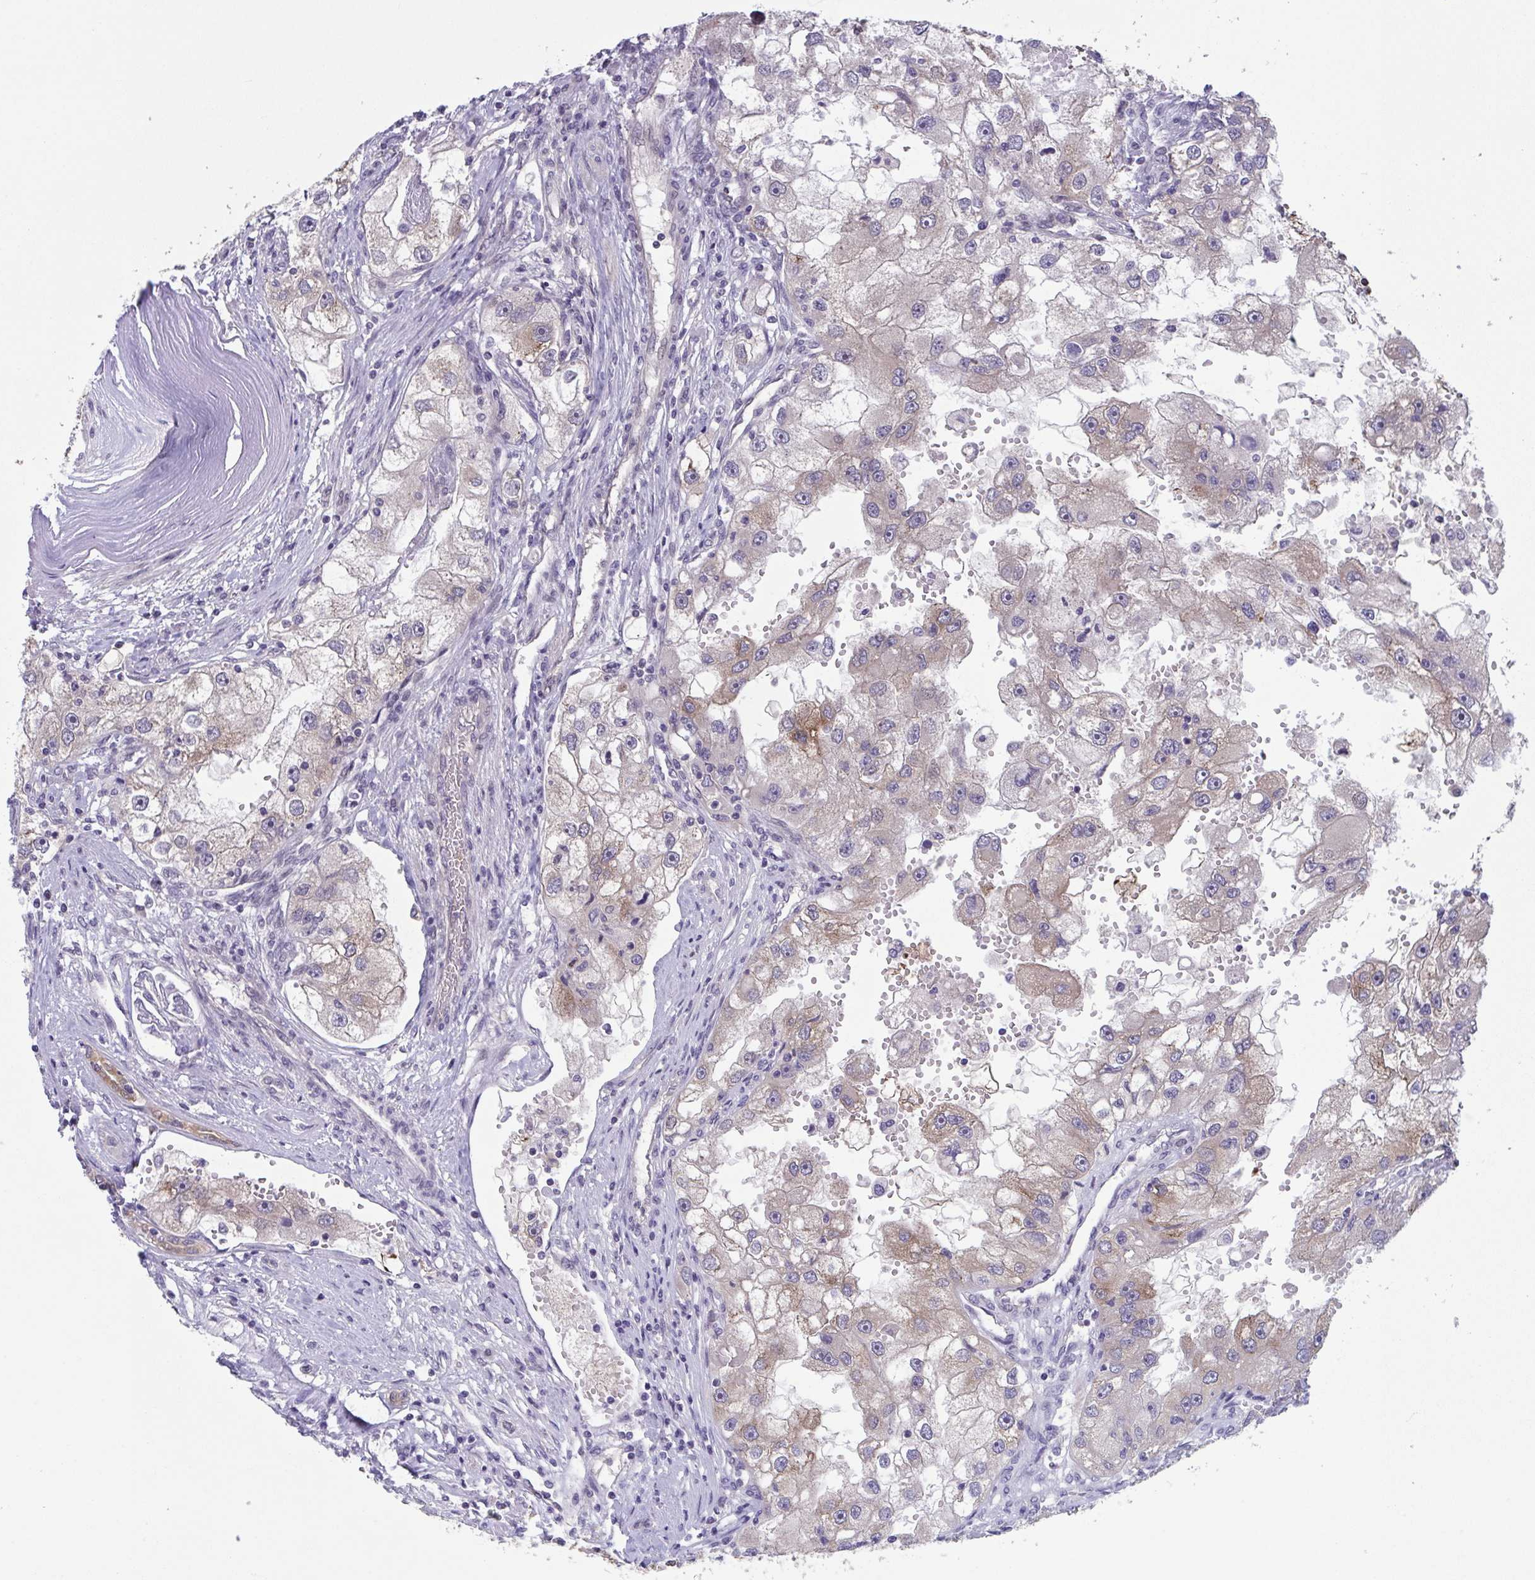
{"staining": {"intensity": "moderate", "quantity": "25%-75%", "location": "cytoplasmic/membranous"}, "tissue": "renal cancer", "cell_type": "Tumor cells", "image_type": "cancer", "snomed": [{"axis": "morphology", "description": "Adenocarcinoma, NOS"}, {"axis": "topography", "description": "Kidney"}], "caption": "IHC photomicrograph of neoplastic tissue: renal adenocarcinoma stained using immunohistochemistry (IHC) exhibits medium levels of moderate protein expression localized specifically in the cytoplasmic/membranous of tumor cells, appearing as a cytoplasmic/membranous brown color.", "gene": "RIOK1", "patient": {"sex": "male", "age": 63}}